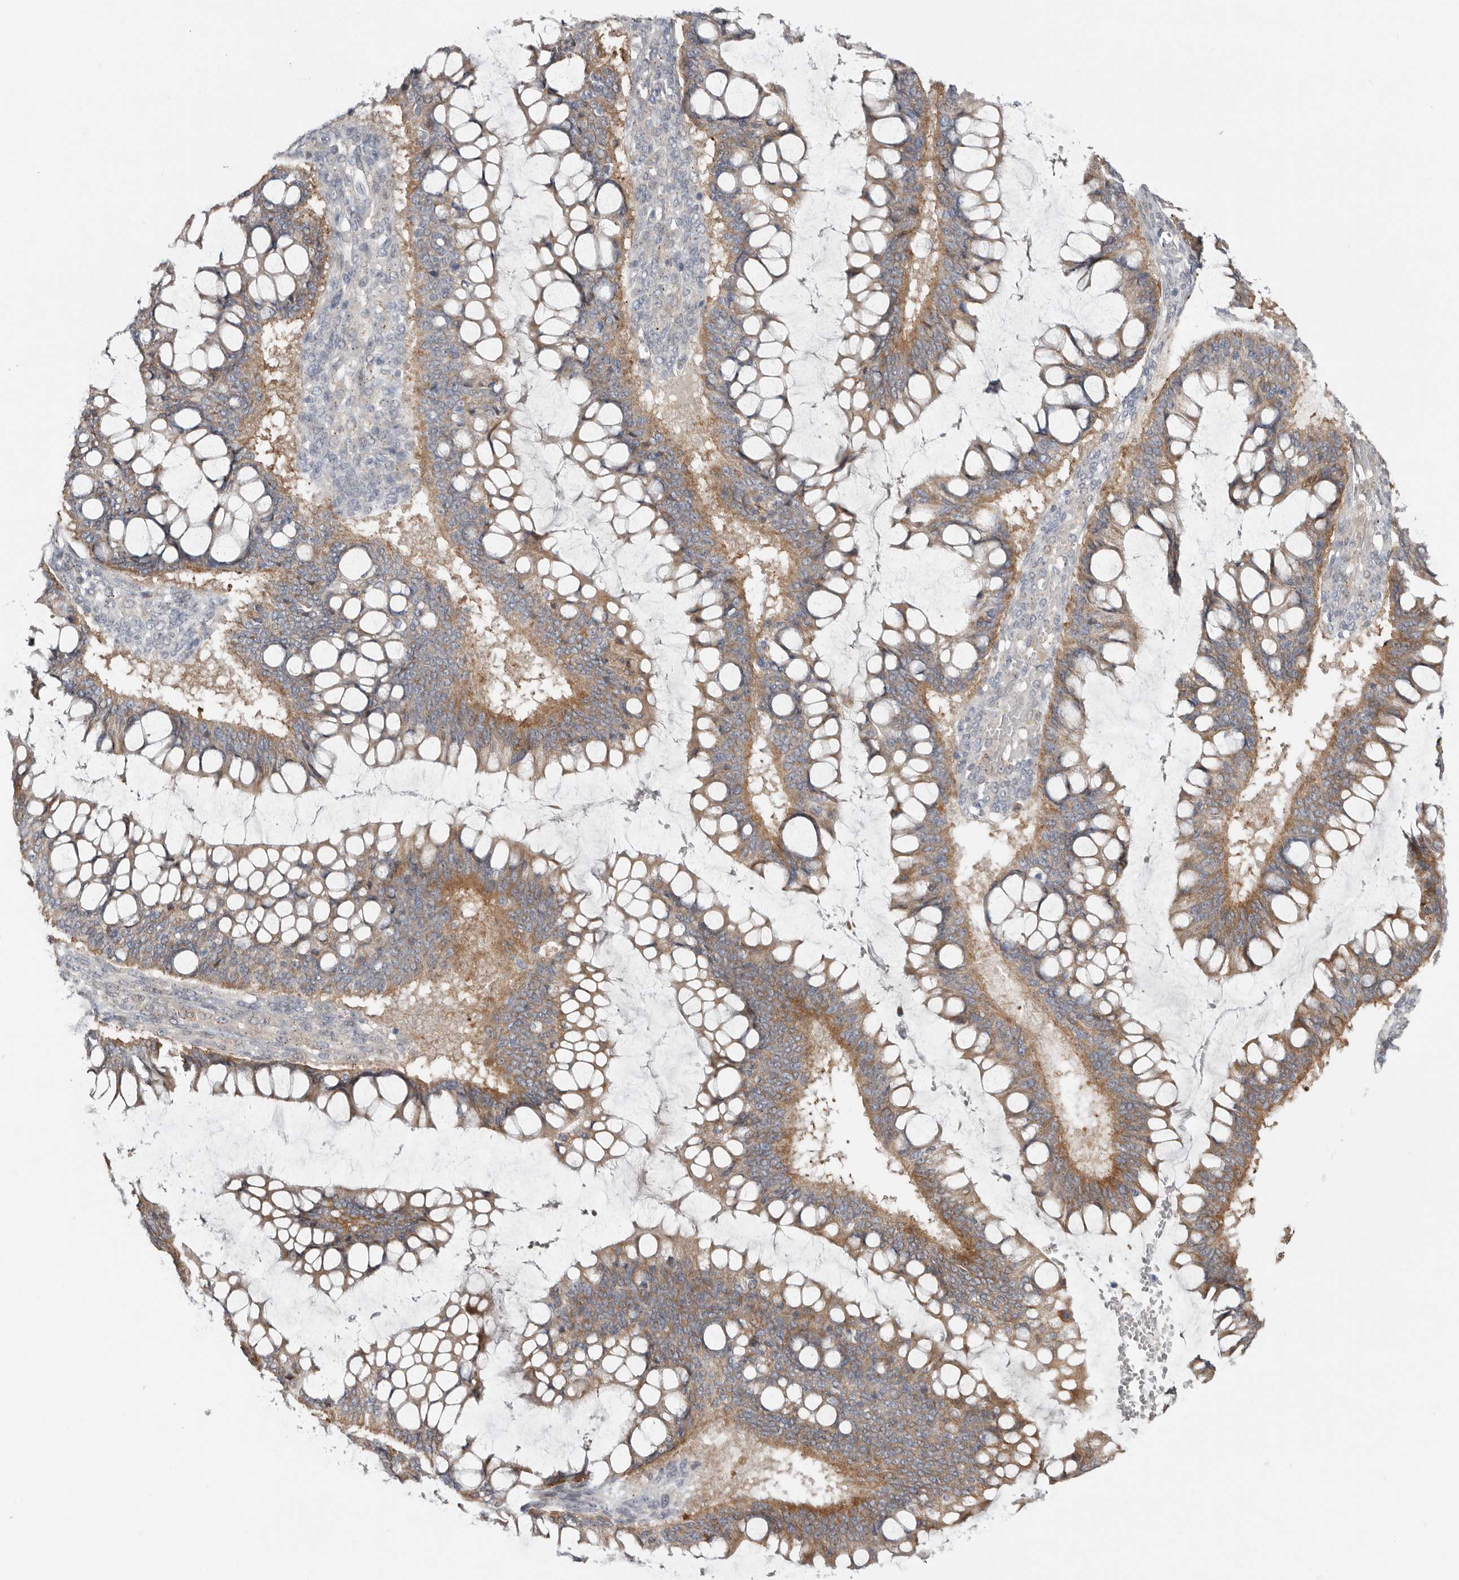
{"staining": {"intensity": "moderate", "quantity": ">75%", "location": "cytoplasmic/membranous"}, "tissue": "ovarian cancer", "cell_type": "Tumor cells", "image_type": "cancer", "snomed": [{"axis": "morphology", "description": "Cystadenocarcinoma, mucinous, NOS"}, {"axis": "topography", "description": "Ovary"}], "caption": "Immunohistochemistry (IHC) micrograph of neoplastic tissue: mucinous cystadenocarcinoma (ovarian) stained using IHC displays medium levels of moderate protein expression localized specifically in the cytoplasmic/membranous of tumor cells, appearing as a cytoplasmic/membranous brown color.", "gene": "MSRB2", "patient": {"sex": "female", "age": 73}}